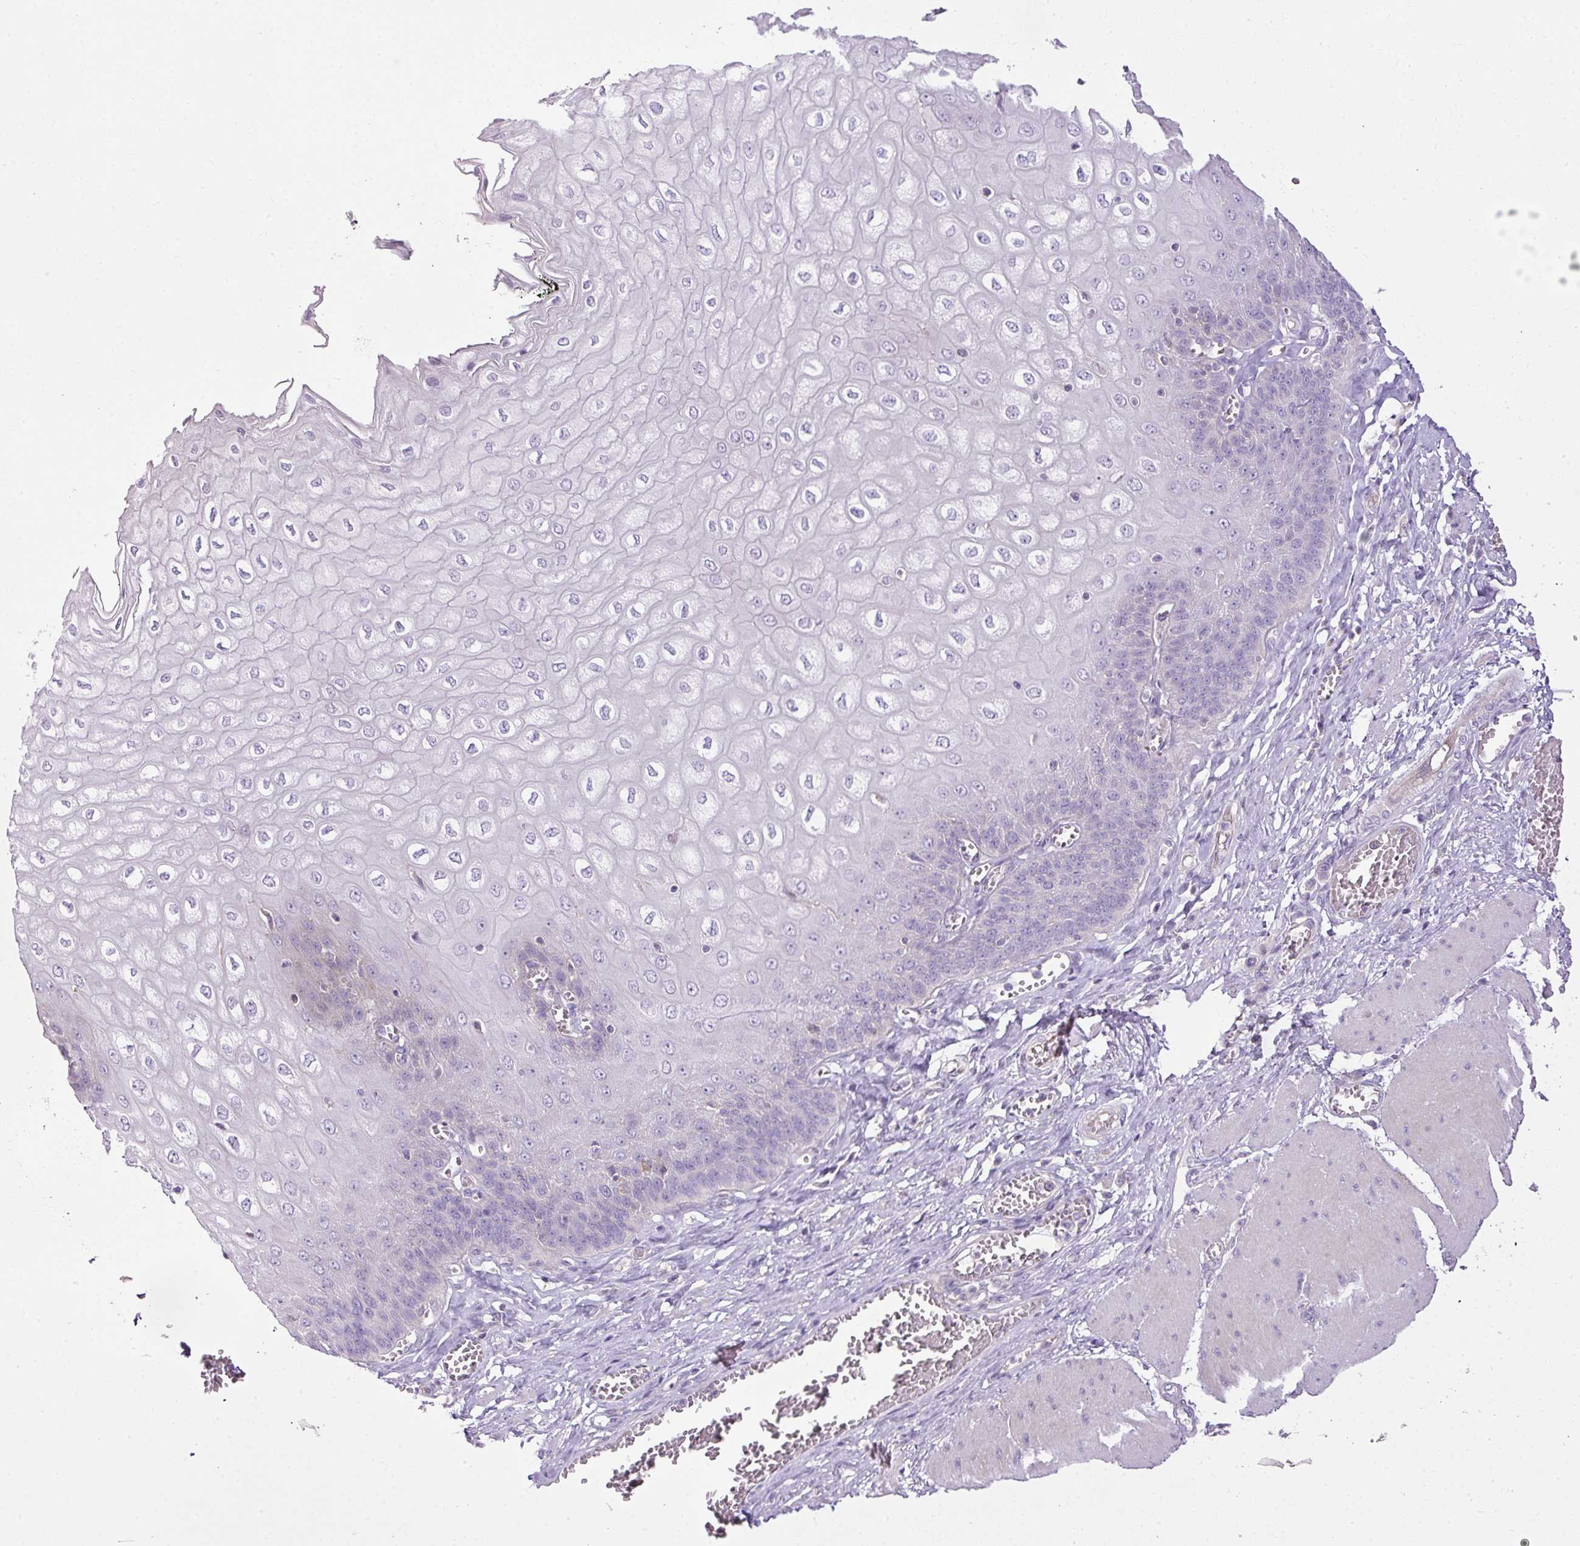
{"staining": {"intensity": "negative", "quantity": "none", "location": "none"}, "tissue": "esophagus", "cell_type": "Squamous epithelial cells", "image_type": "normal", "snomed": [{"axis": "morphology", "description": "Normal tissue, NOS"}, {"axis": "topography", "description": "Esophagus"}], "caption": "Esophagus stained for a protein using IHC reveals no positivity squamous epithelial cells.", "gene": "HOXC13", "patient": {"sex": "male", "age": 60}}